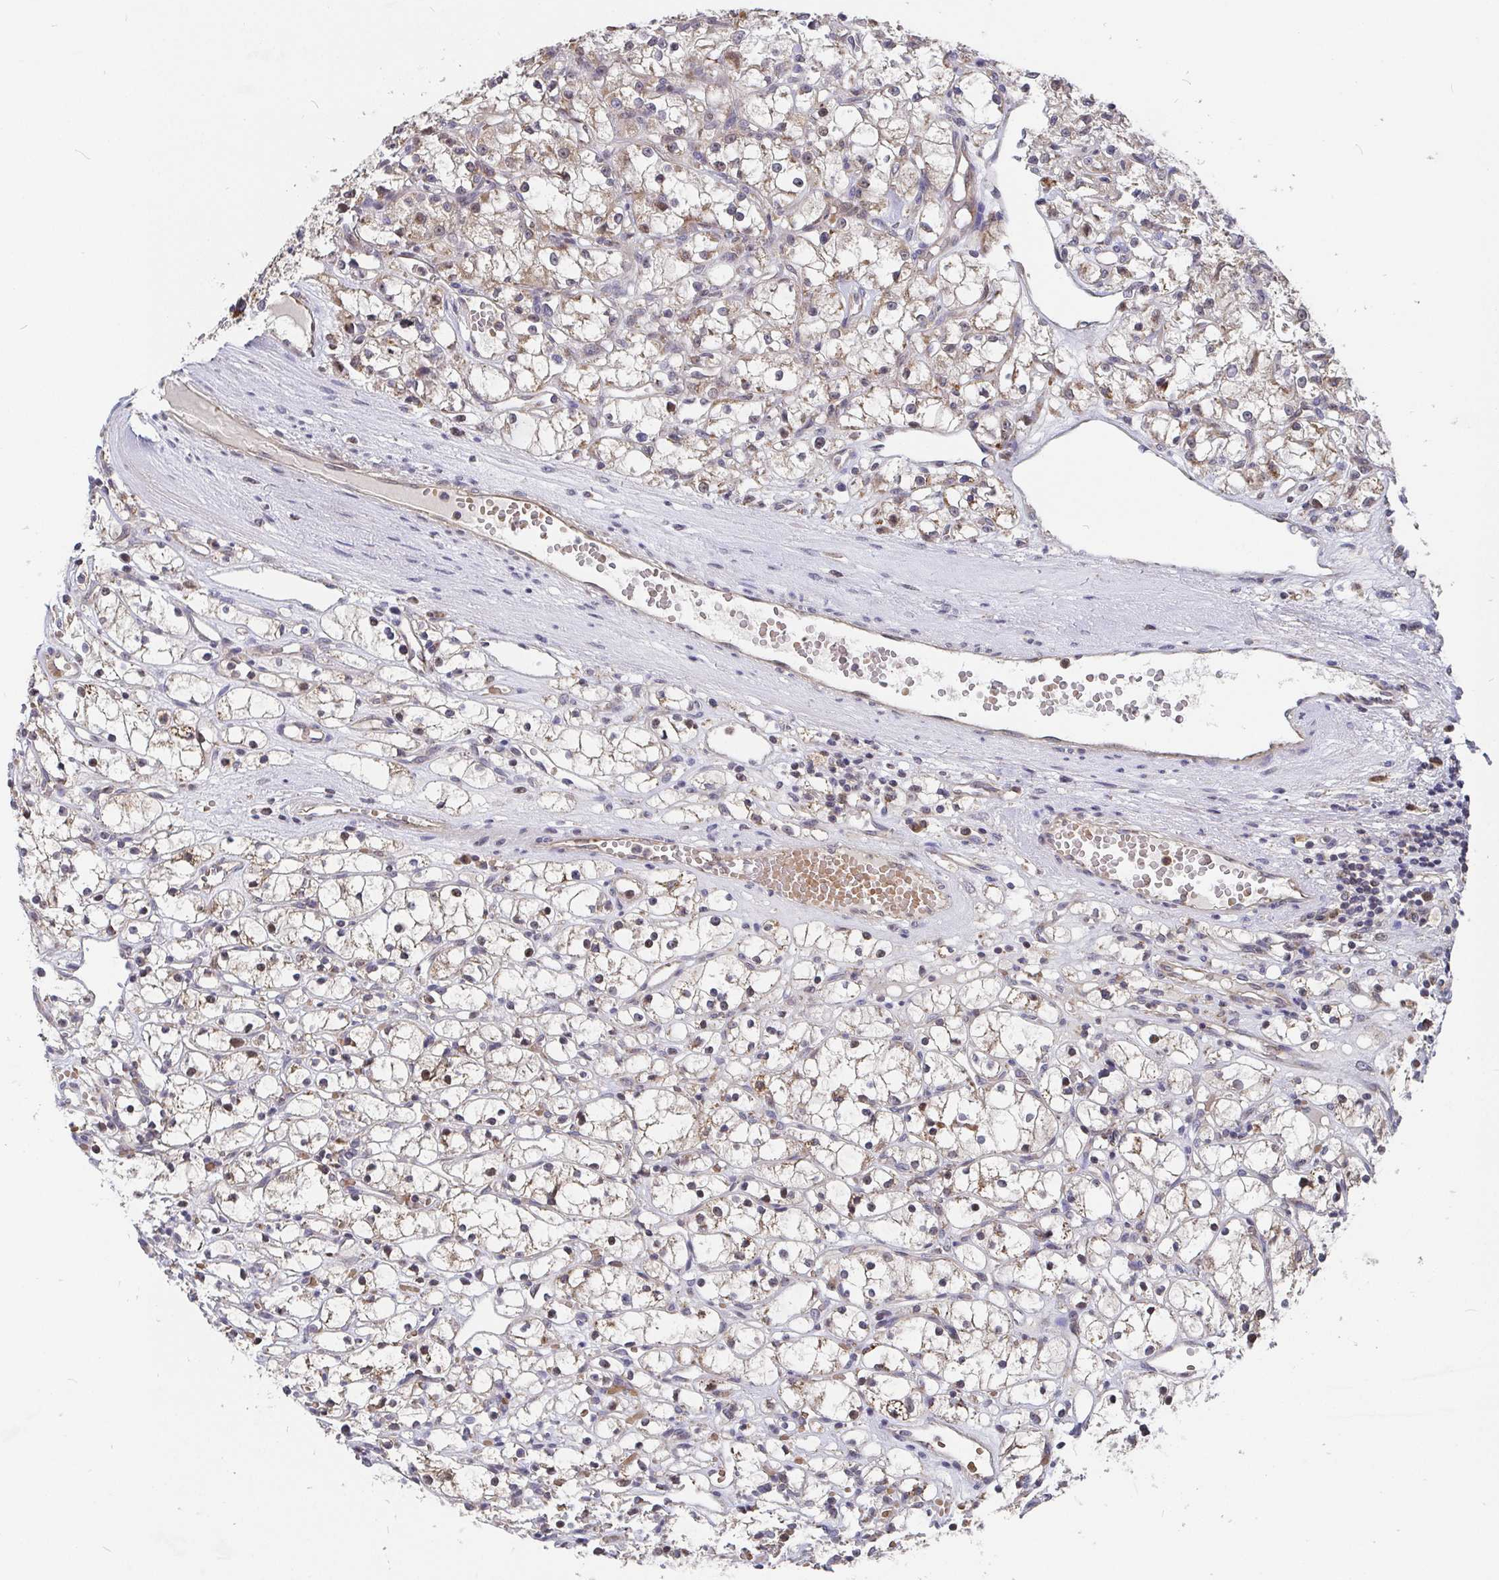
{"staining": {"intensity": "weak", "quantity": "25%-75%", "location": "cytoplasmic/membranous"}, "tissue": "renal cancer", "cell_type": "Tumor cells", "image_type": "cancer", "snomed": [{"axis": "morphology", "description": "Adenocarcinoma, NOS"}, {"axis": "topography", "description": "Kidney"}], "caption": "Protein analysis of renal adenocarcinoma tissue demonstrates weak cytoplasmic/membranous staining in approximately 25%-75% of tumor cells.", "gene": "PDF", "patient": {"sex": "female", "age": 59}}